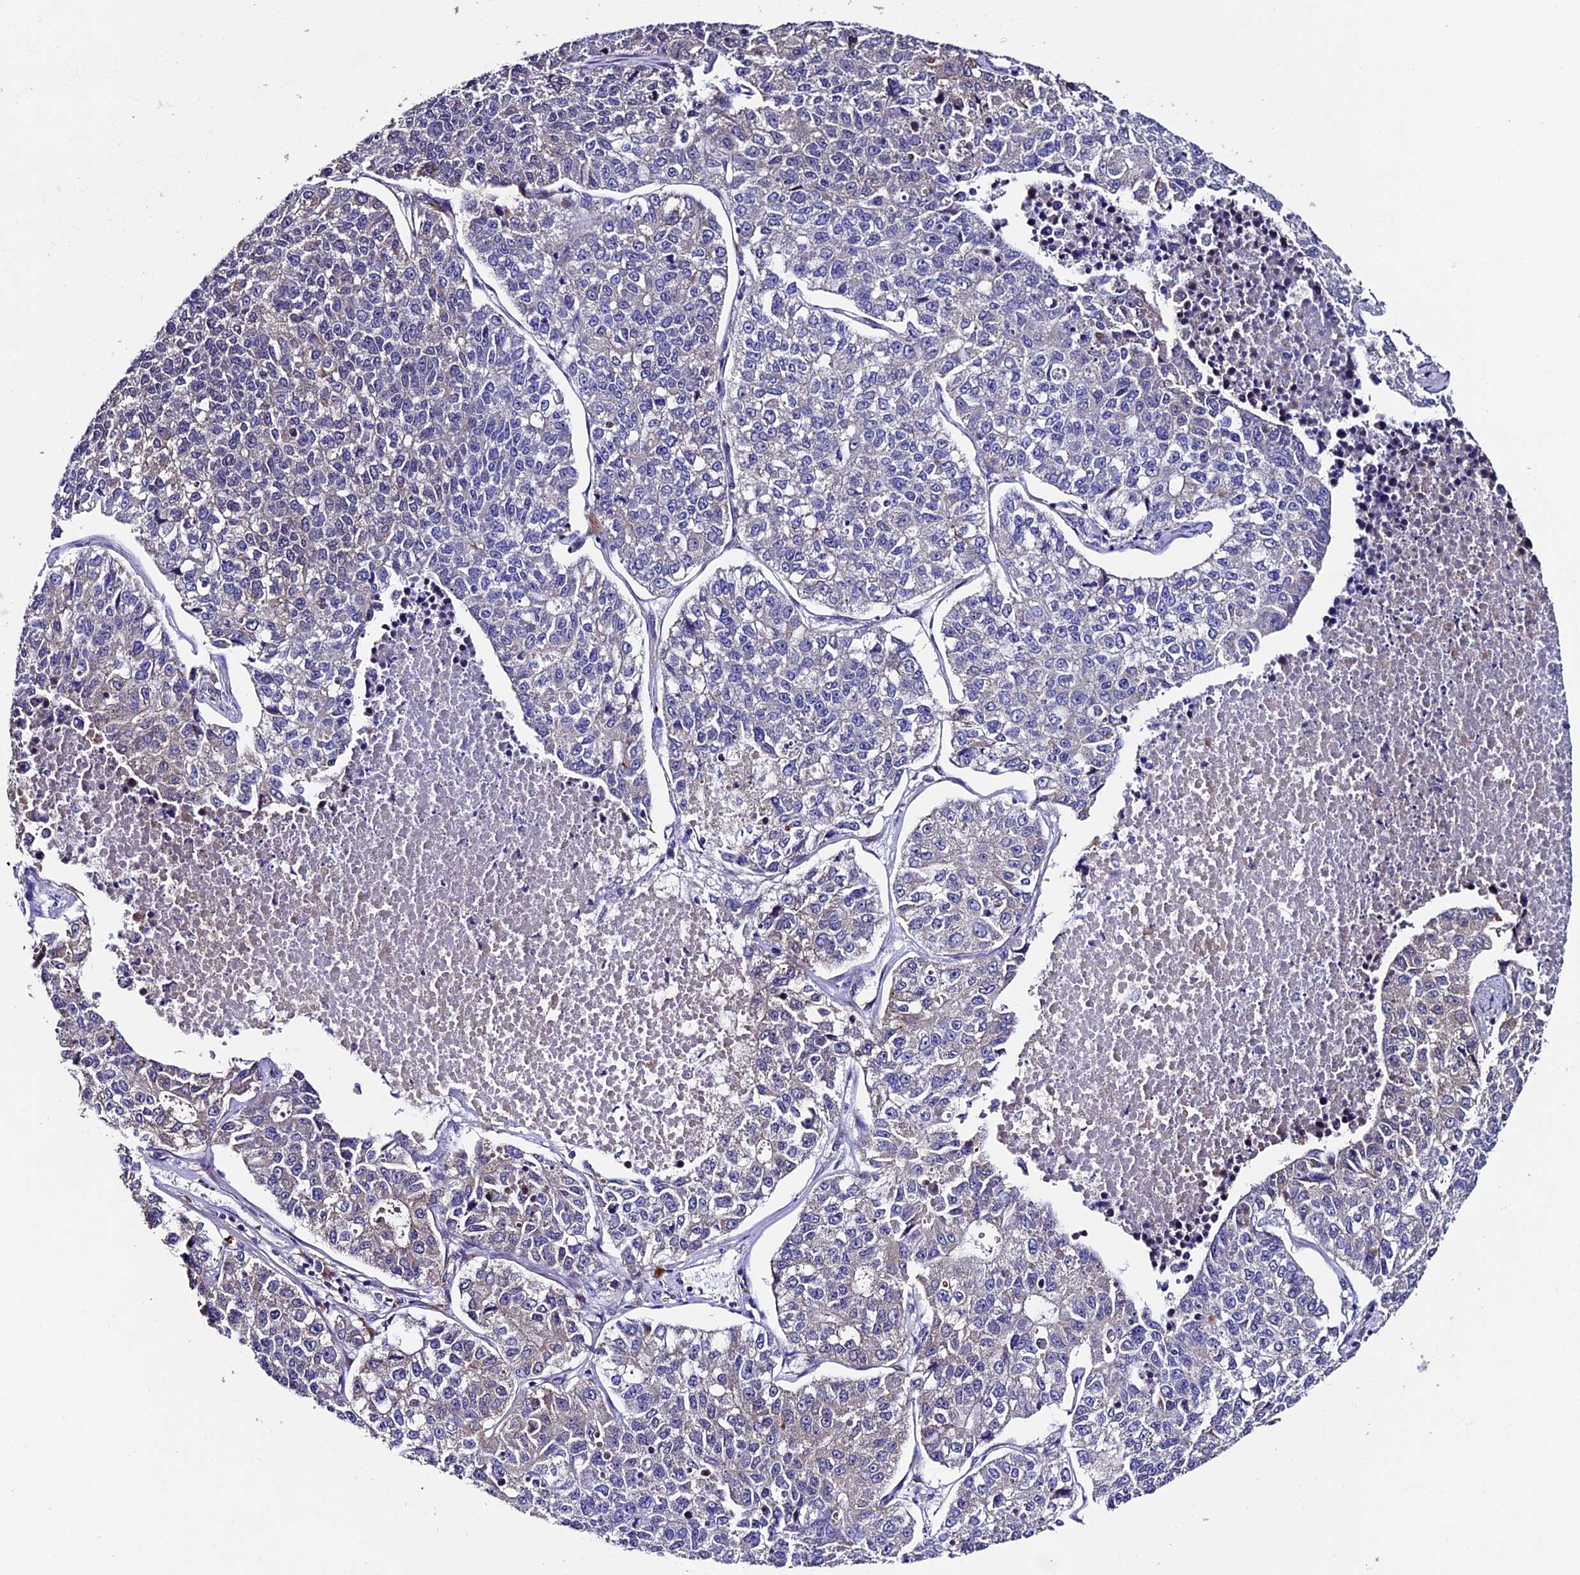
{"staining": {"intensity": "negative", "quantity": "none", "location": "none"}, "tissue": "lung cancer", "cell_type": "Tumor cells", "image_type": "cancer", "snomed": [{"axis": "morphology", "description": "Adenocarcinoma, NOS"}, {"axis": "topography", "description": "Lung"}], "caption": "The IHC photomicrograph has no significant staining in tumor cells of lung cancer tissue.", "gene": "TMEM171", "patient": {"sex": "male", "age": 49}}